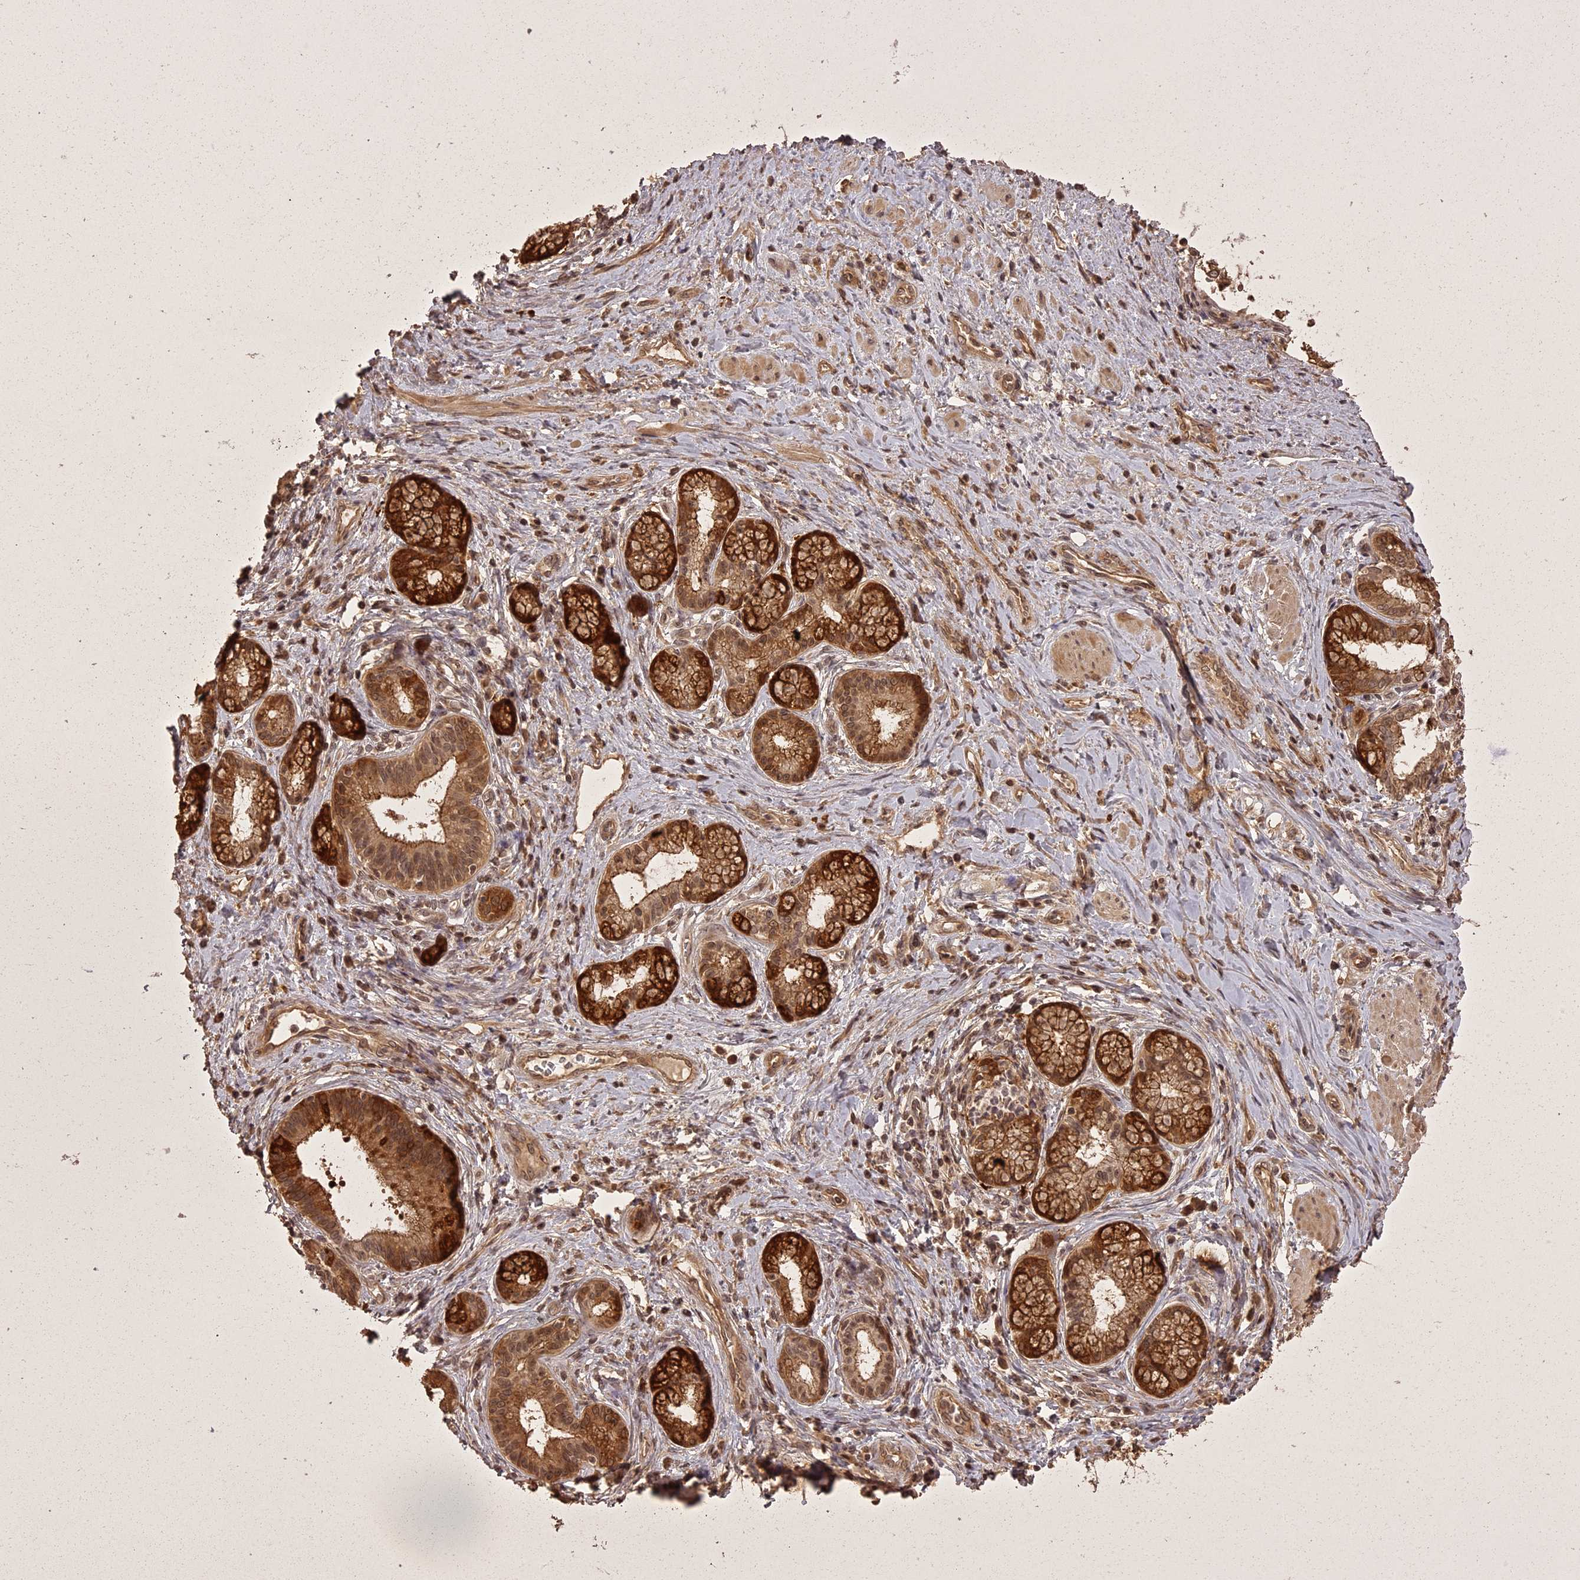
{"staining": {"intensity": "strong", "quantity": ">75%", "location": "cytoplasmic/membranous"}, "tissue": "pancreatic cancer", "cell_type": "Tumor cells", "image_type": "cancer", "snomed": [{"axis": "morphology", "description": "Adenocarcinoma, NOS"}, {"axis": "topography", "description": "Pancreas"}], "caption": "A brown stain labels strong cytoplasmic/membranous staining of a protein in human pancreatic adenocarcinoma tumor cells.", "gene": "ING5", "patient": {"sex": "male", "age": 72}}